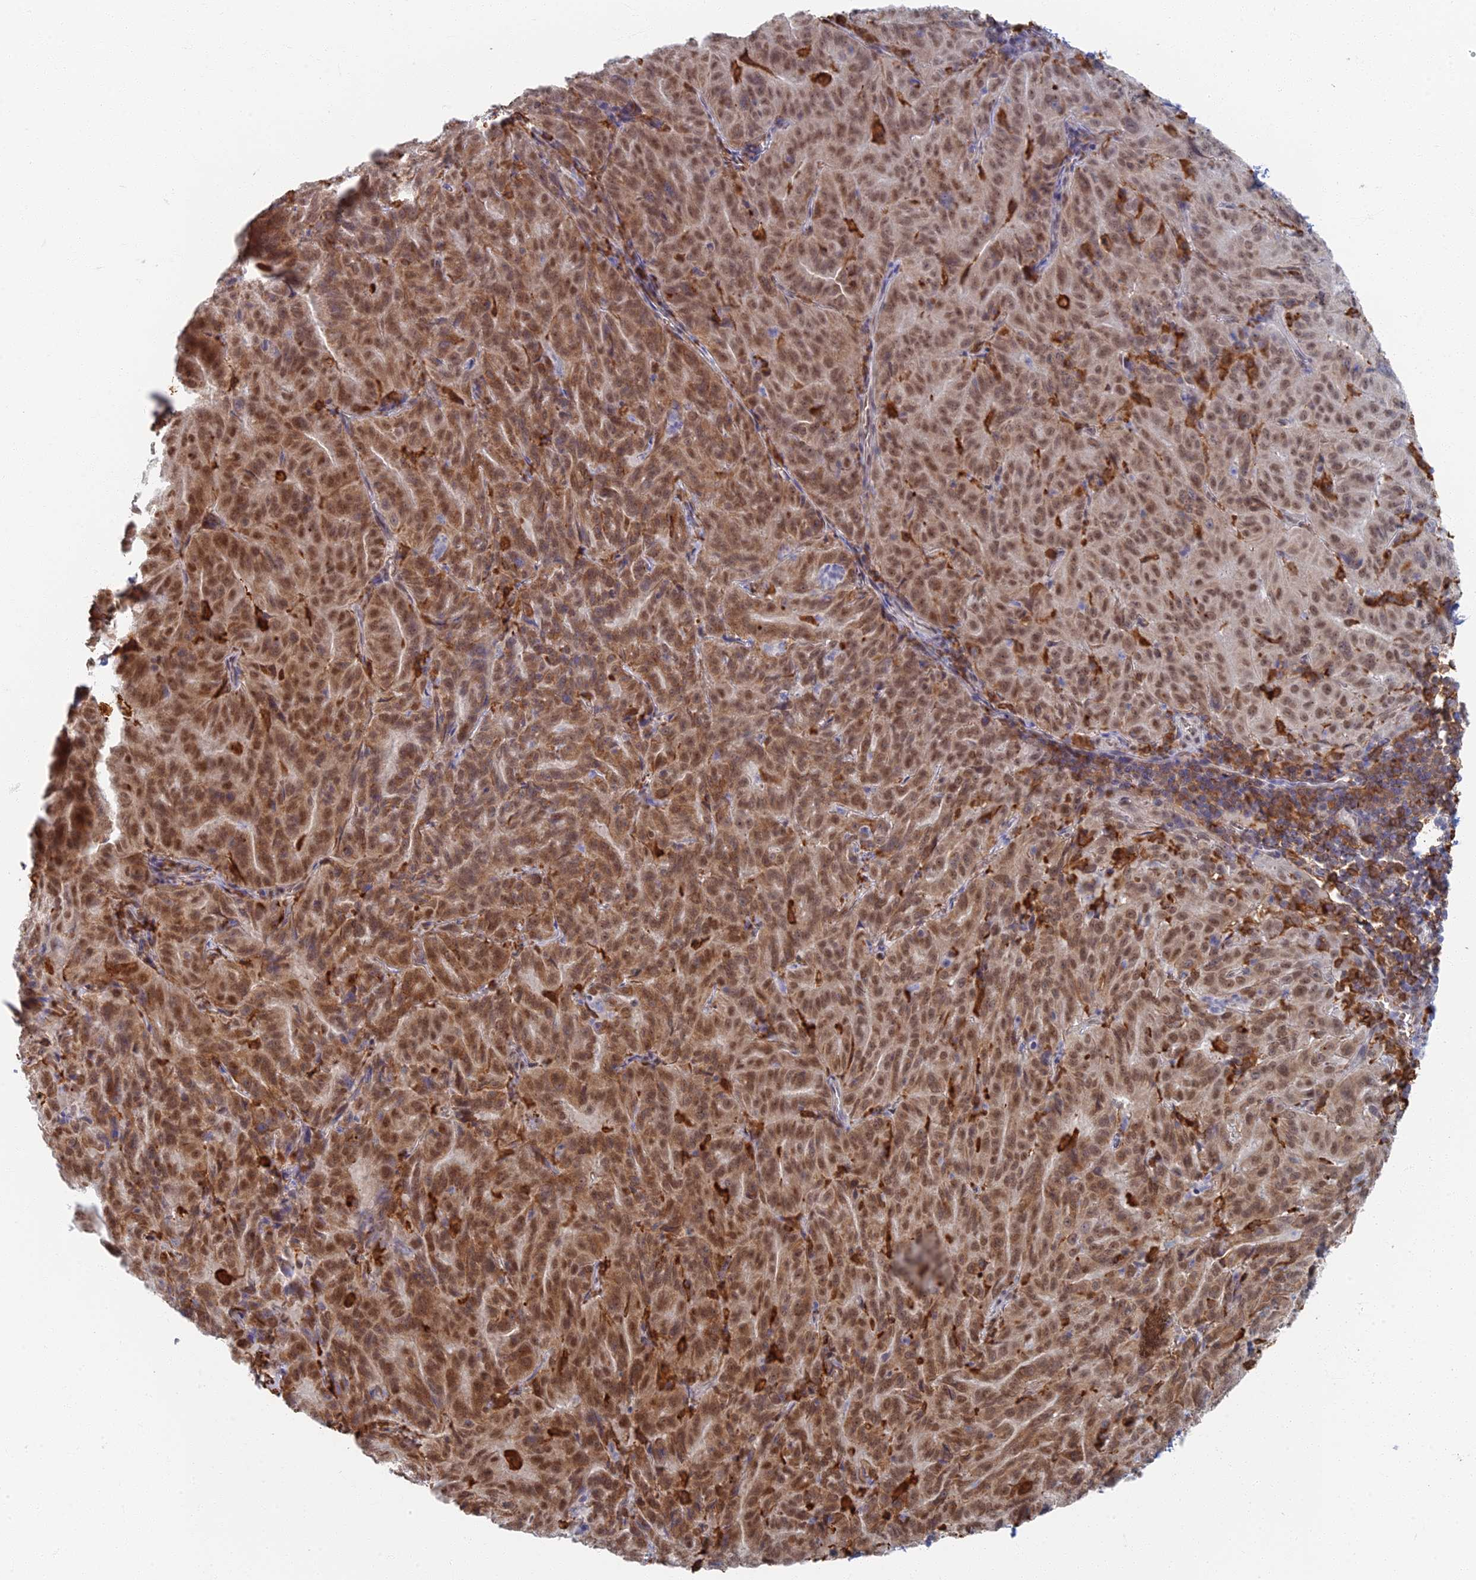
{"staining": {"intensity": "moderate", "quantity": ">75%", "location": "nuclear"}, "tissue": "pancreatic cancer", "cell_type": "Tumor cells", "image_type": "cancer", "snomed": [{"axis": "morphology", "description": "Adenocarcinoma, NOS"}, {"axis": "topography", "description": "Pancreas"}], "caption": "Immunohistochemistry (IHC) of pancreatic adenocarcinoma displays medium levels of moderate nuclear expression in approximately >75% of tumor cells.", "gene": "GPATCH1", "patient": {"sex": "male", "age": 63}}